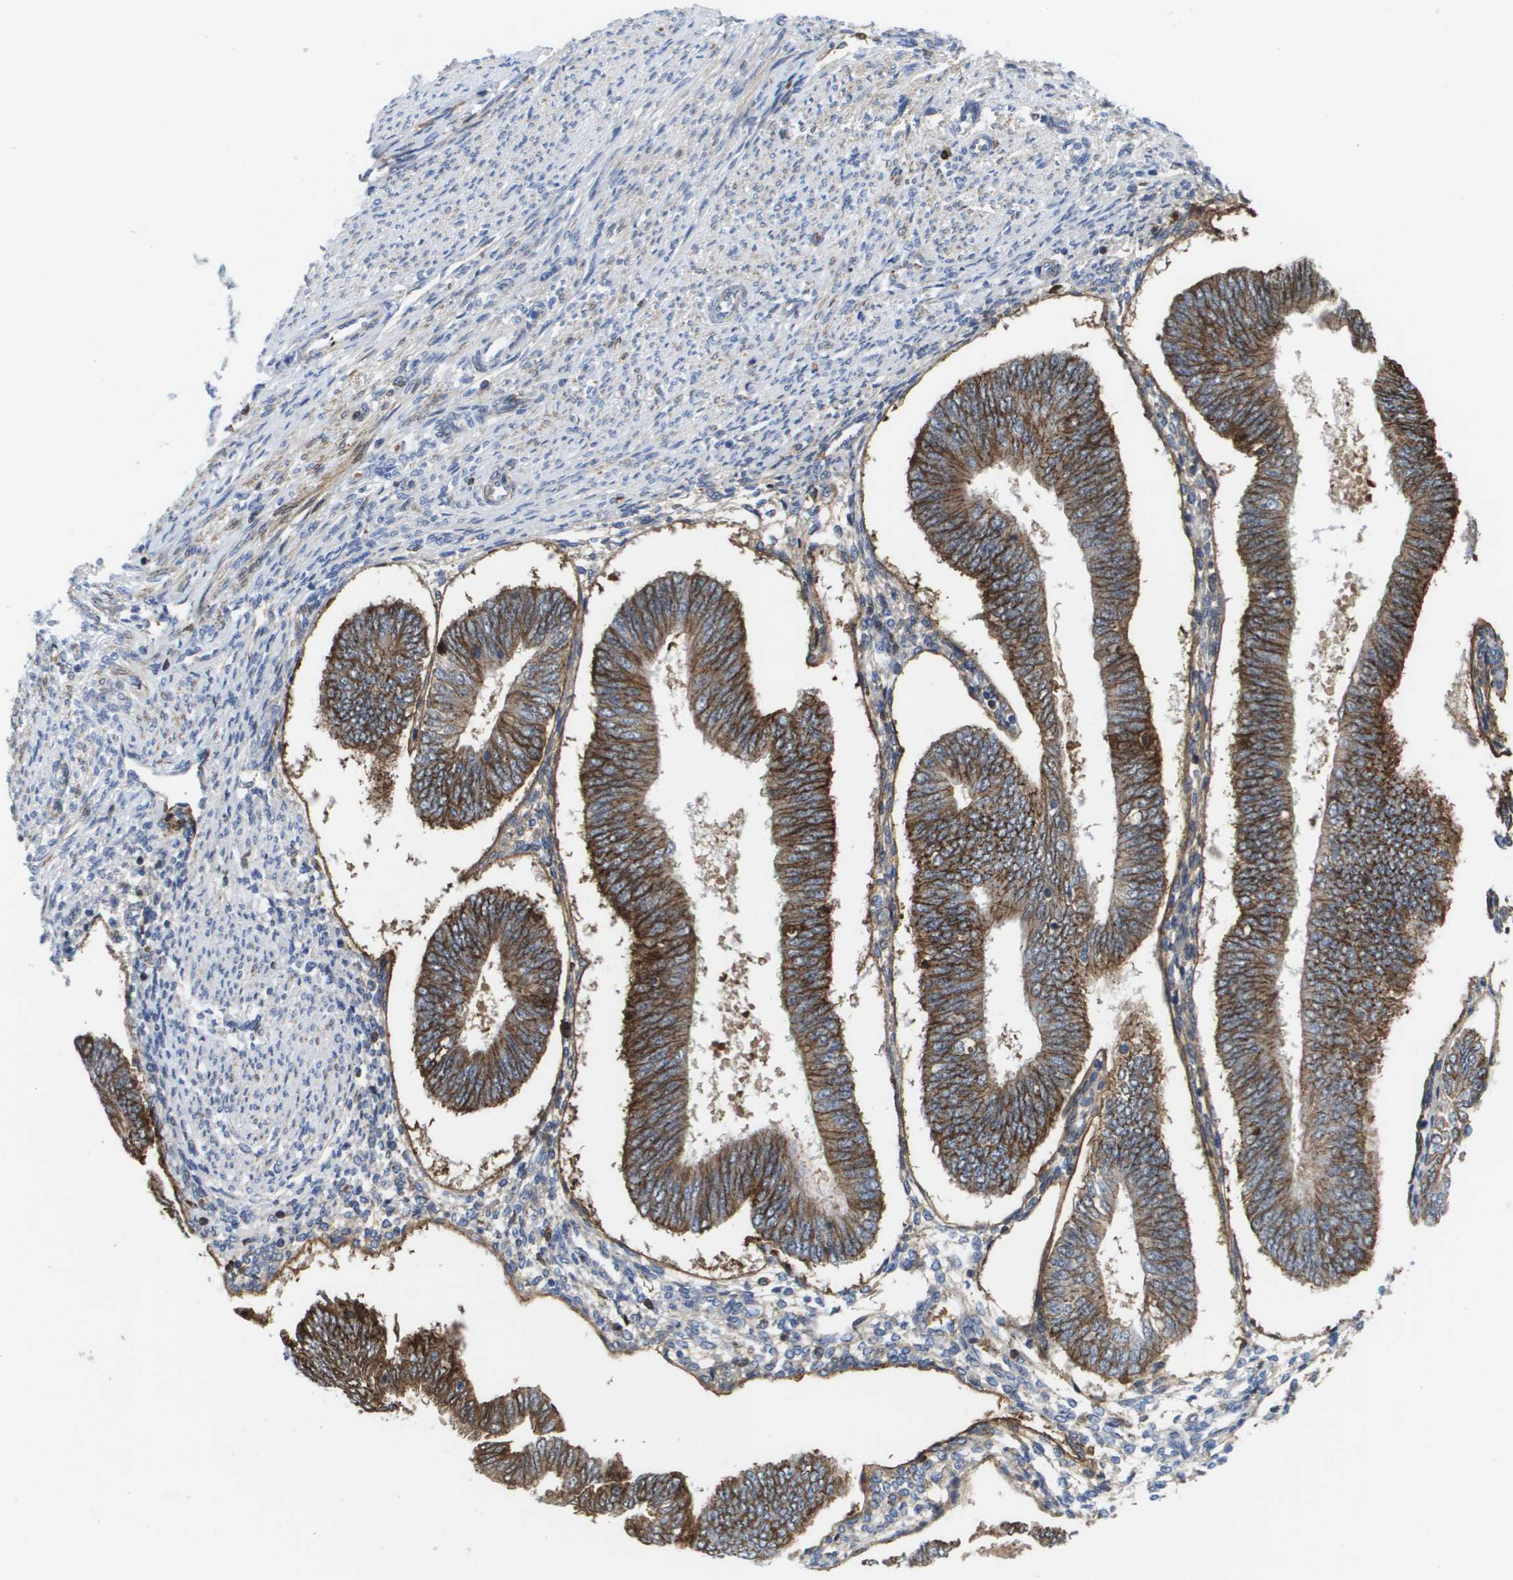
{"staining": {"intensity": "strong", "quantity": ">75%", "location": "cytoplasmic/membranous"}, "tissue": "endometrial cancer", "cell_type": "Tumor cells", "image_type": "cancer", "snomed": [{"axis": "morphology", "description": "Adenocarcinoma, NOS"}, {"axis": "topography", "description": "Endometrium"}], "caption": "Immunohistochemical staining of human endometrial adenocarcinoma demonstrates high levels of strong cytoplasmic/membranous staining in approximately >75% of tumor cells. (brown staining indicates protein expression, while blue staining denotes nuclei).", "gene": "SERPINC1", "patient": {"sex": "female", "age": 58}}